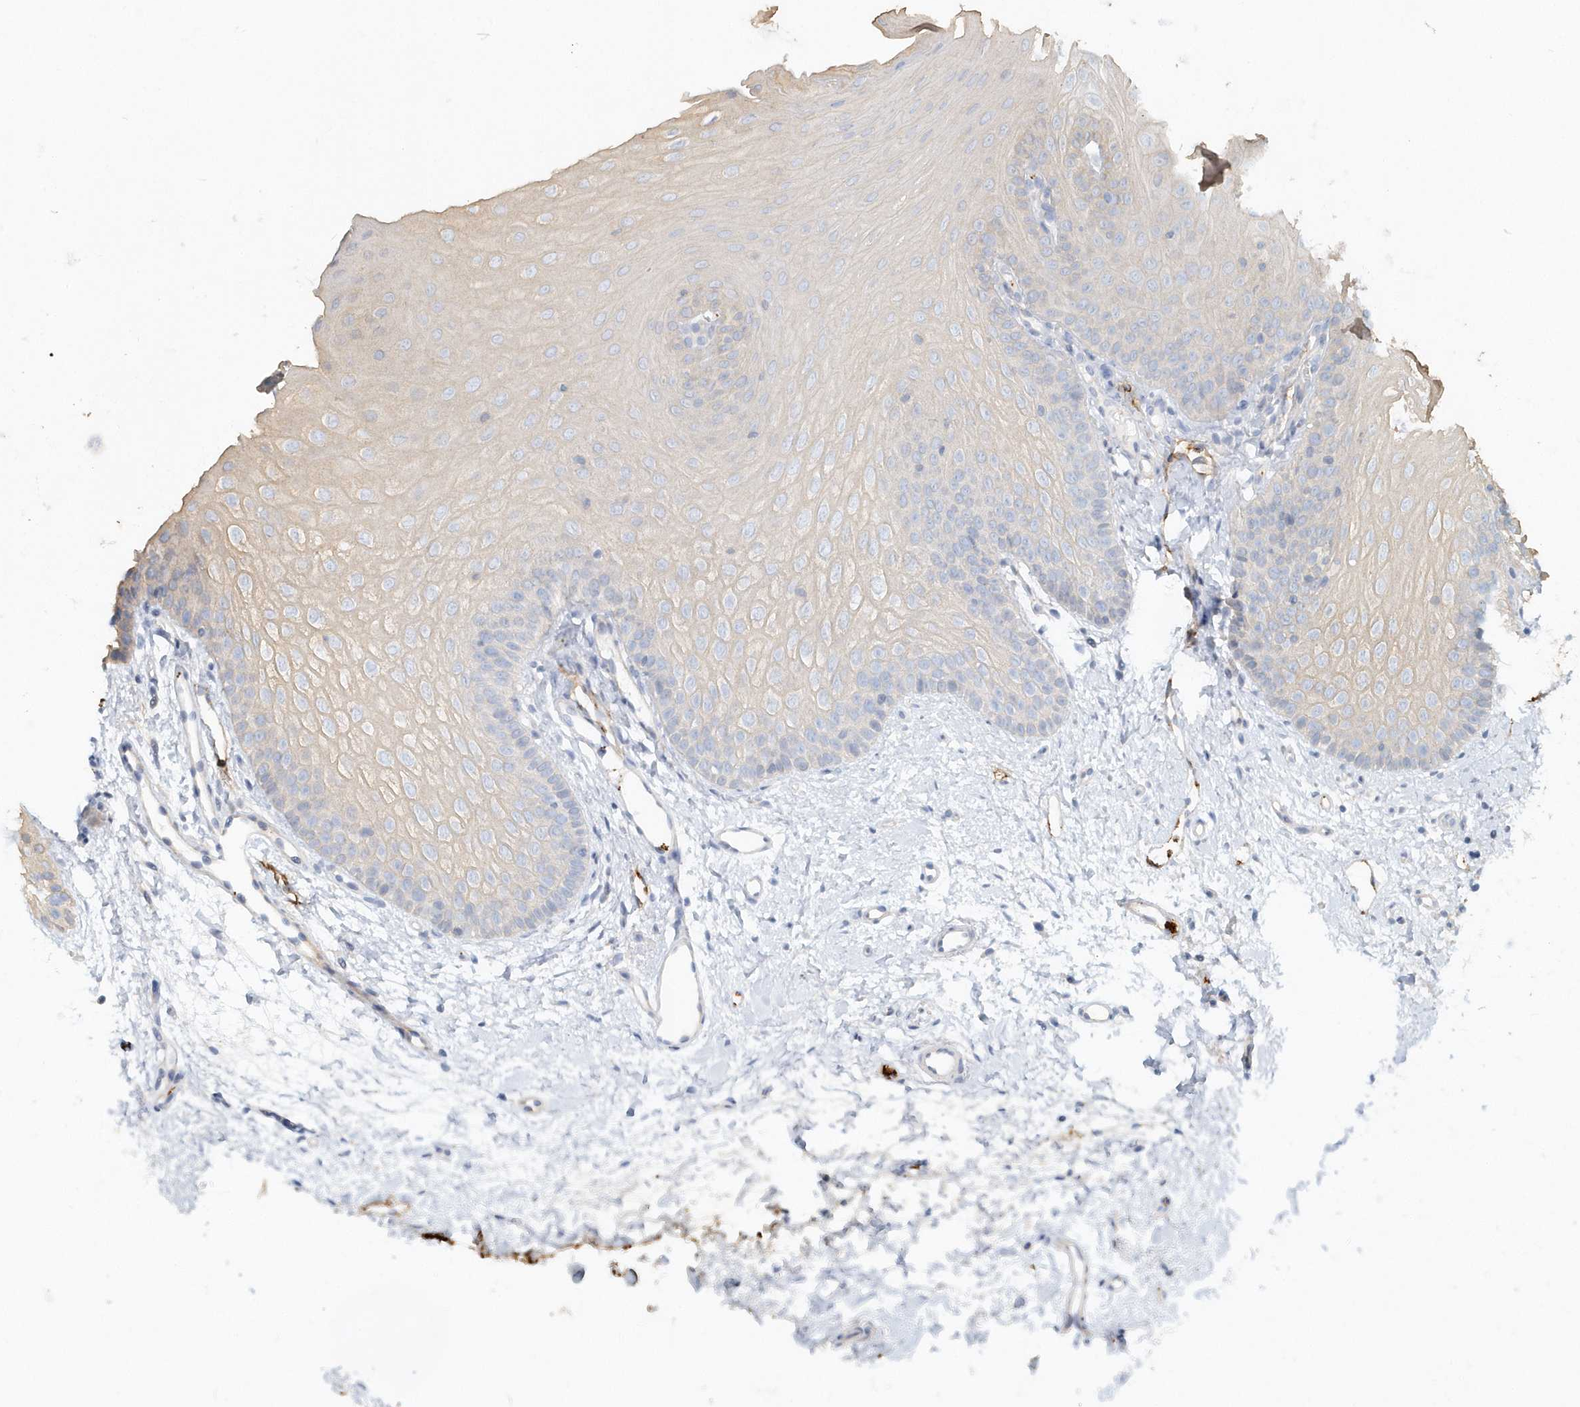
{"staining": {"intensity": "weak", "quantity": "<25%", "location": "cytoplasmic/membranous"}, "tissue": "oral mucosa", "cell_type": "Squamous epithelial cells", "image_type": "normal", "snomed": [{"axis": "morphology", "description": "Normal tissue, NOS"}, {"axis": "topography", "description": "Oral tissue"}], "caption": "An immunohistochemistry (IHC) image of normal oral mucosa is shown. There is no staining in squamous epithelial cells of oral mucosa. Nuclei are stained in blue.", "gene": "MMRN1", "patient": {"sex": "female", "age": 68}}